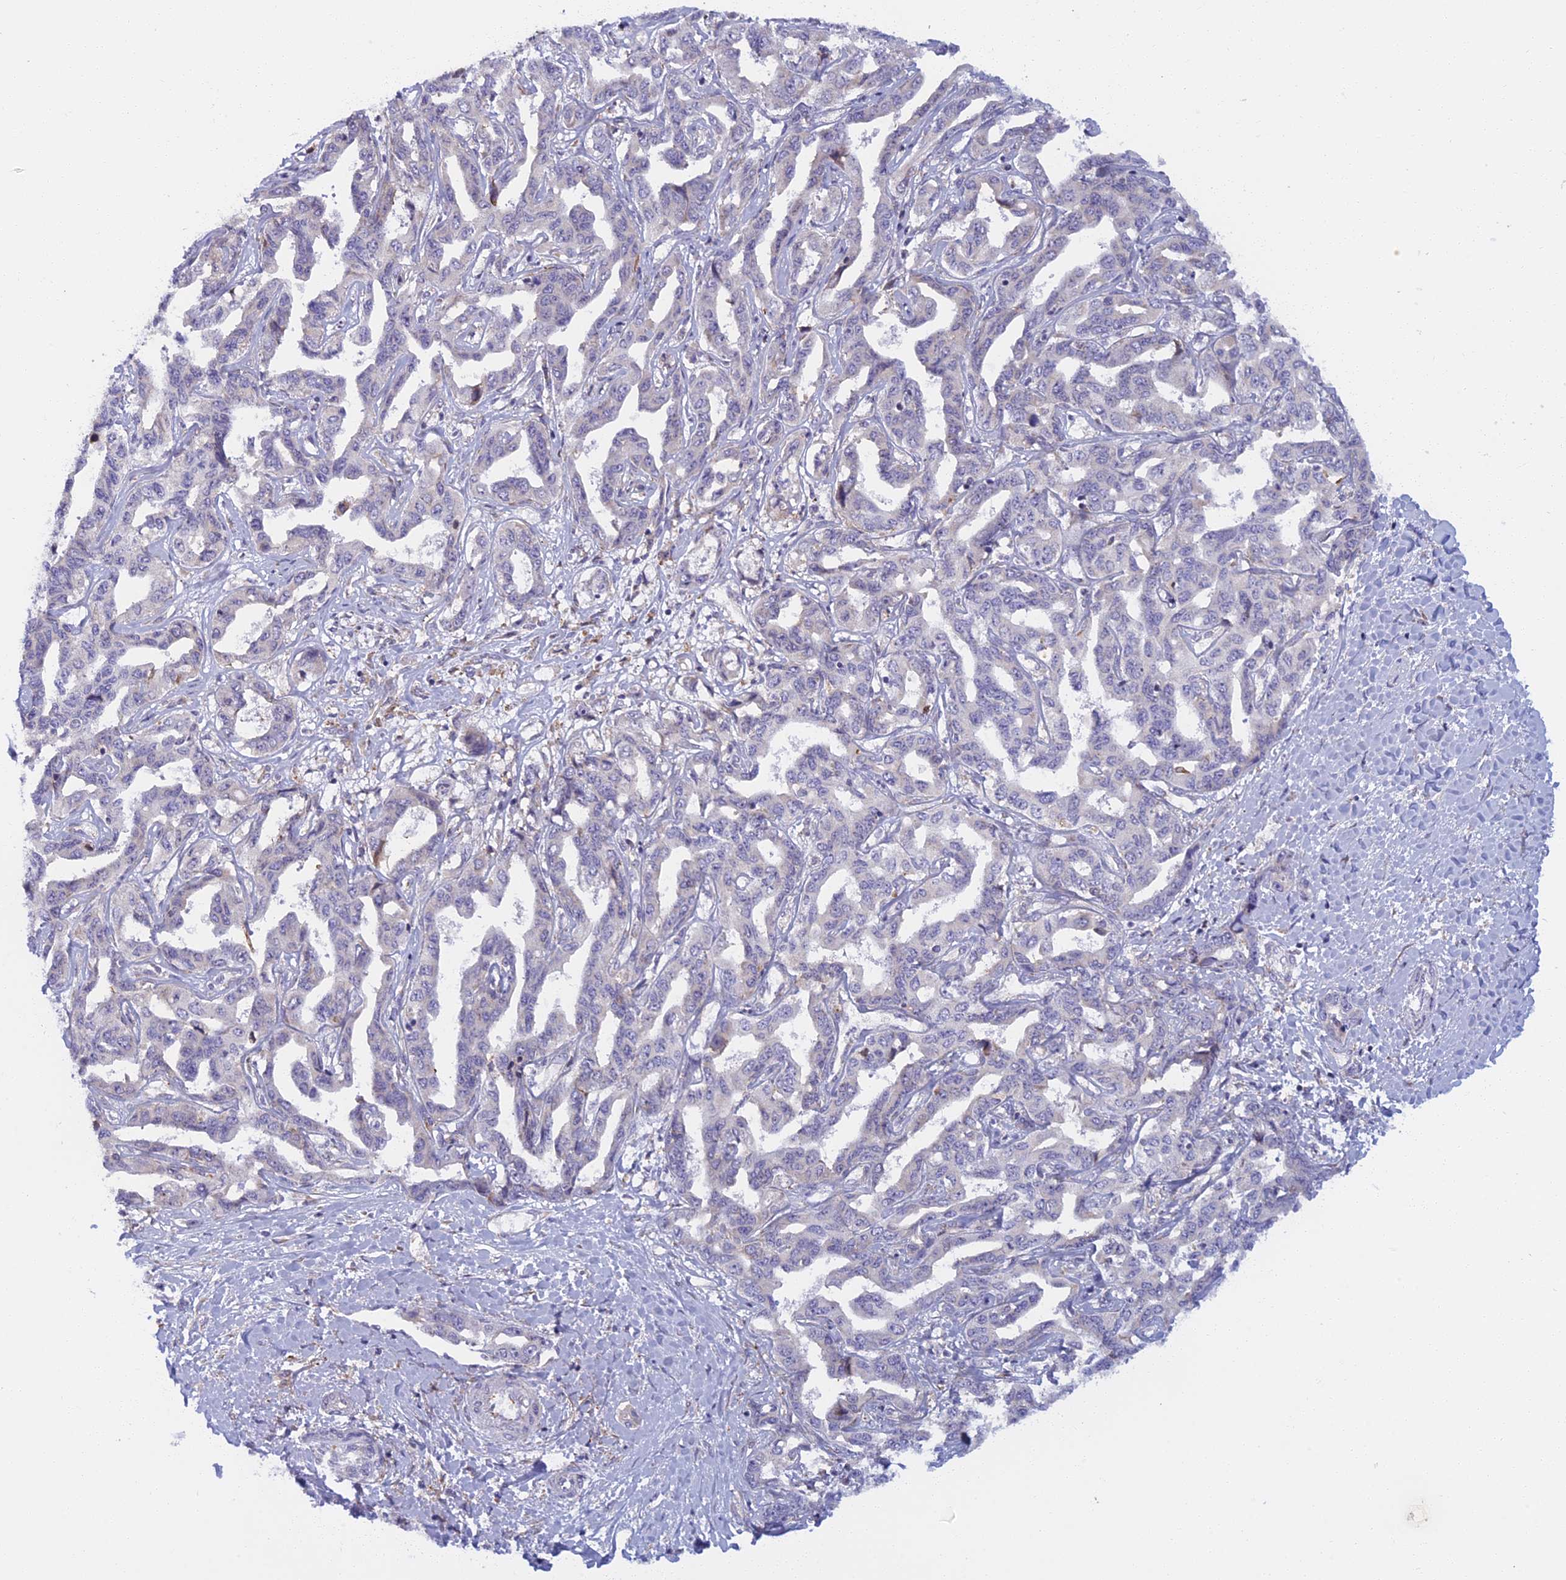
{"staining": {"intensity": "negative", "quantity": "none", "location": "none"}, "tissue": "liver cancer", "cell_type": "Tumor cells", "image_type": "cancer", "snomed": [{"axis": "morphology", "description": "Cholangiocarcinoma"}, {"axis": "topography", "description": "Liver"}], "caption": "Tumor cells show no significant protein staining in liver cancer. The staining is performed using DAB (3,3'-diaminobenzidine) brown chromogen with nuclei counter-stained in using hematoxylin.", "gene": "DDX51", "patient": {"sex": "male", "age": 59}}